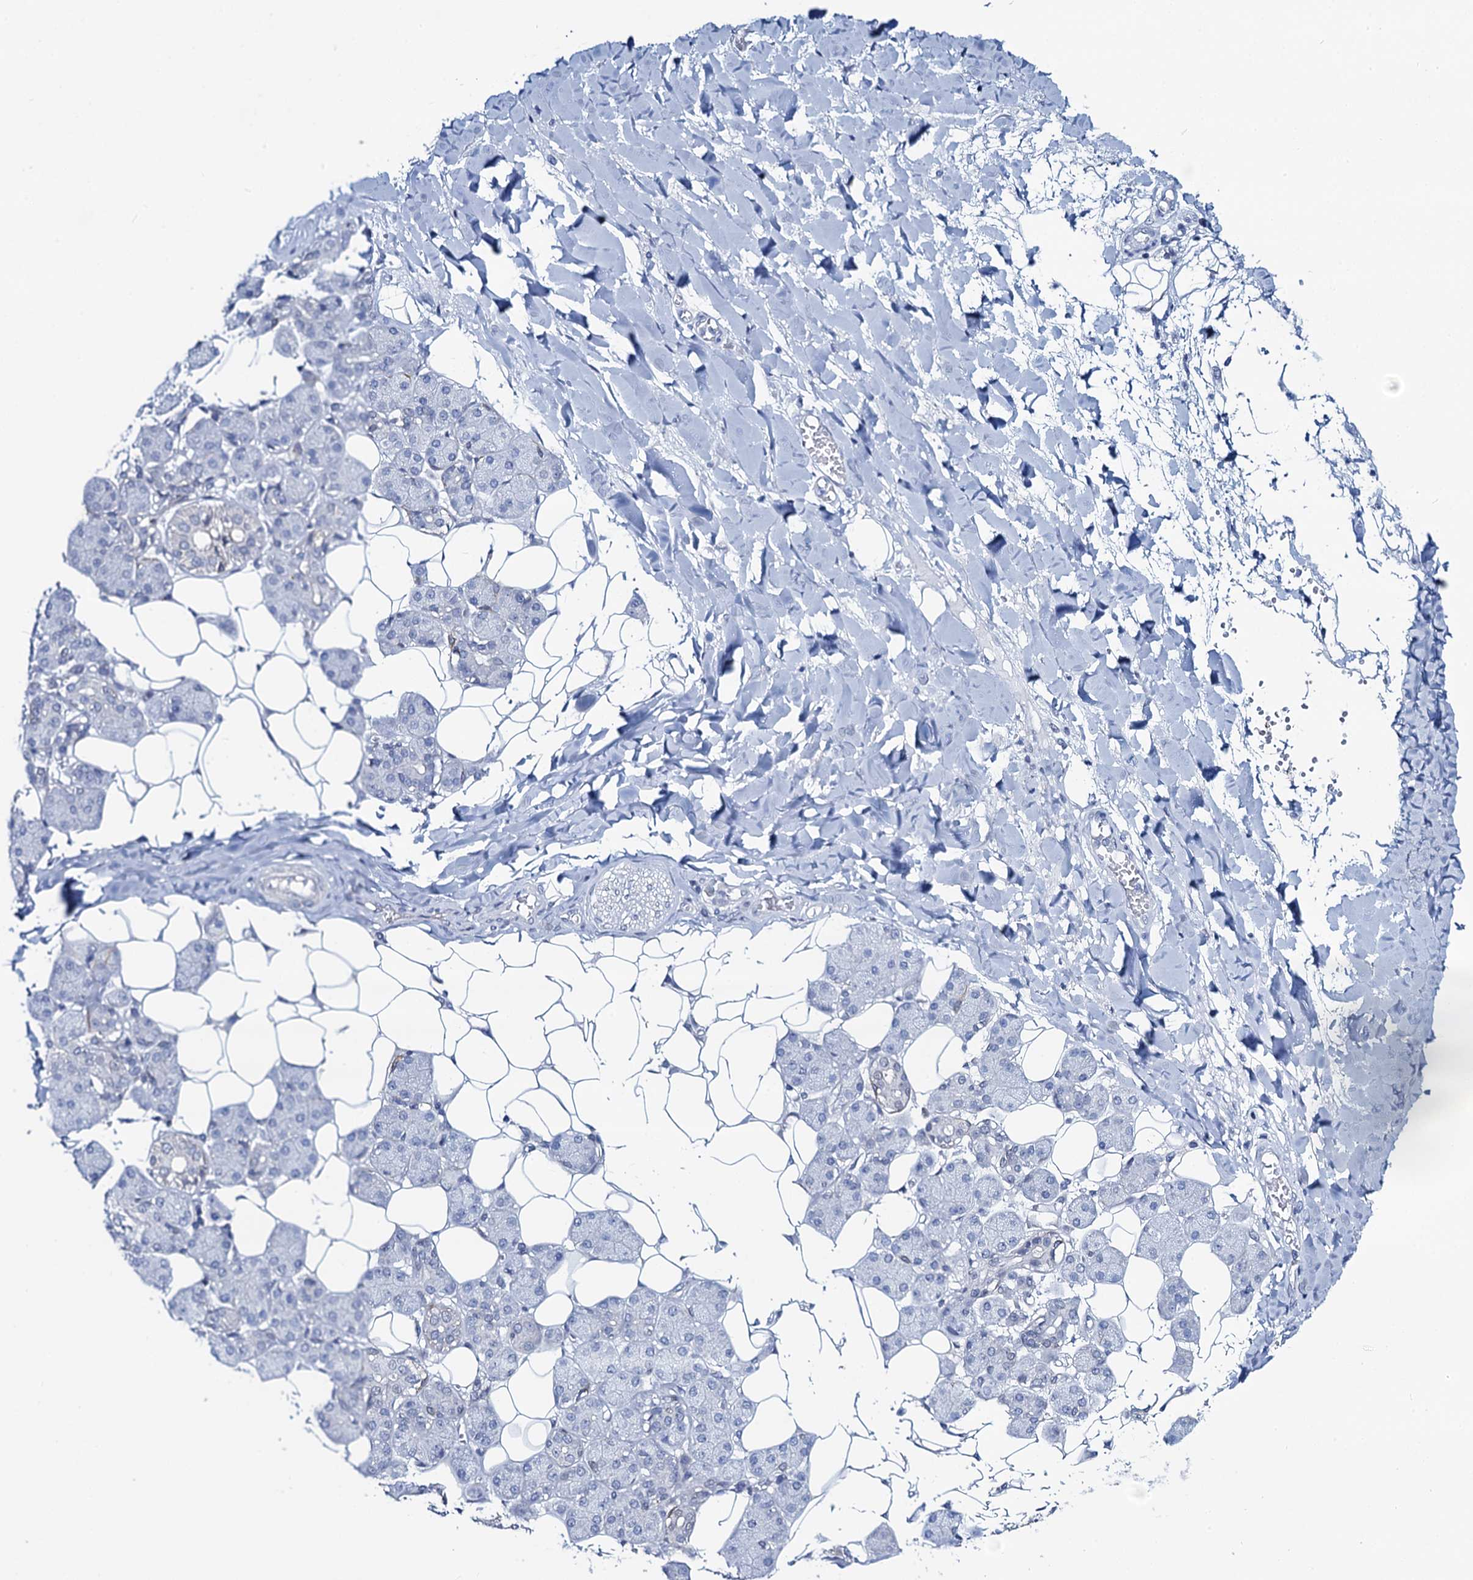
{"staining": {"intensity": "weak", "quantity": "<25%", "location": "cytoplasmic/membranous"}, "tissue": "salivary gland", "cell_type": "Glandular cells", "image_type": "normal", "snomed": [{"axis": "morphology", "description": "Normal tissue, NOS"}, {"axis": "topography", "description": "Salivary gland"}], "caption": "This micrograph is of benign salivary gland stained with IHC to label a protein in brown with the nuclei are counter-stained blue. There is no expression in glandular cells.", "gene": "TOX3", "patient": {"sex": "female", "age": 33}}